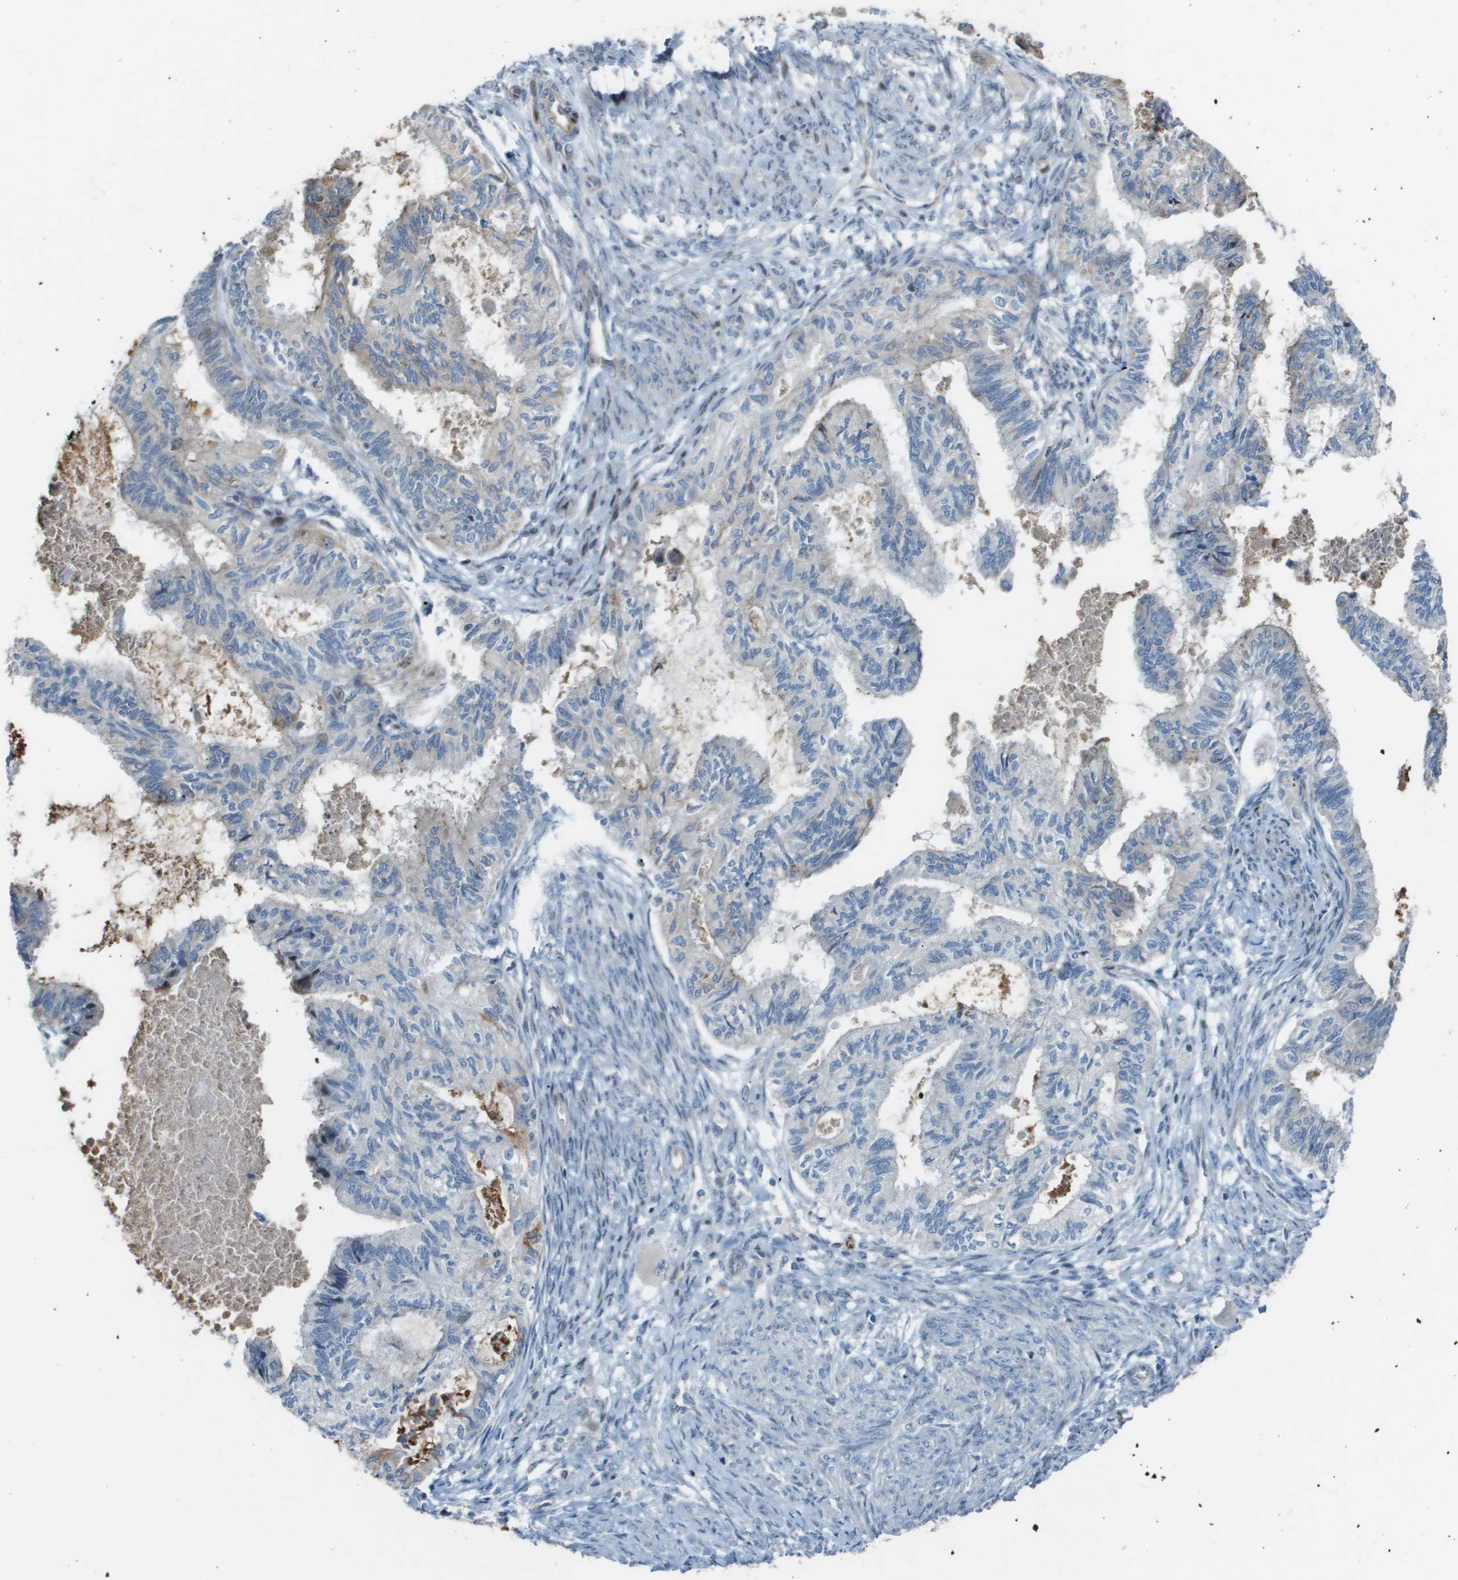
{"staining": {"intensity": "weak", "quantity": "<25%", "location": "cytoplasmic/membranous"}, "tissue": "cervical cancer", "cell_type": "Tumor cells", "image_type": "cancer", "snomed": [{"axis": "morphology", "description": "Normal tissue, NOS"}, {"axis": "morphology", "description": "Adenocarcinoma, NOS"}, {"axis": "topography", "description": "Cervix"}, {"axis": "topography", "description": "Endometrium"}], "caption": "Cervical adenocarcinoma stained for a protein using immunohistochemistry (IHC) exhibits no positivity tumor cells.", "gene": "MGAT3", "patient": {"sex": "female", "age": 86}}